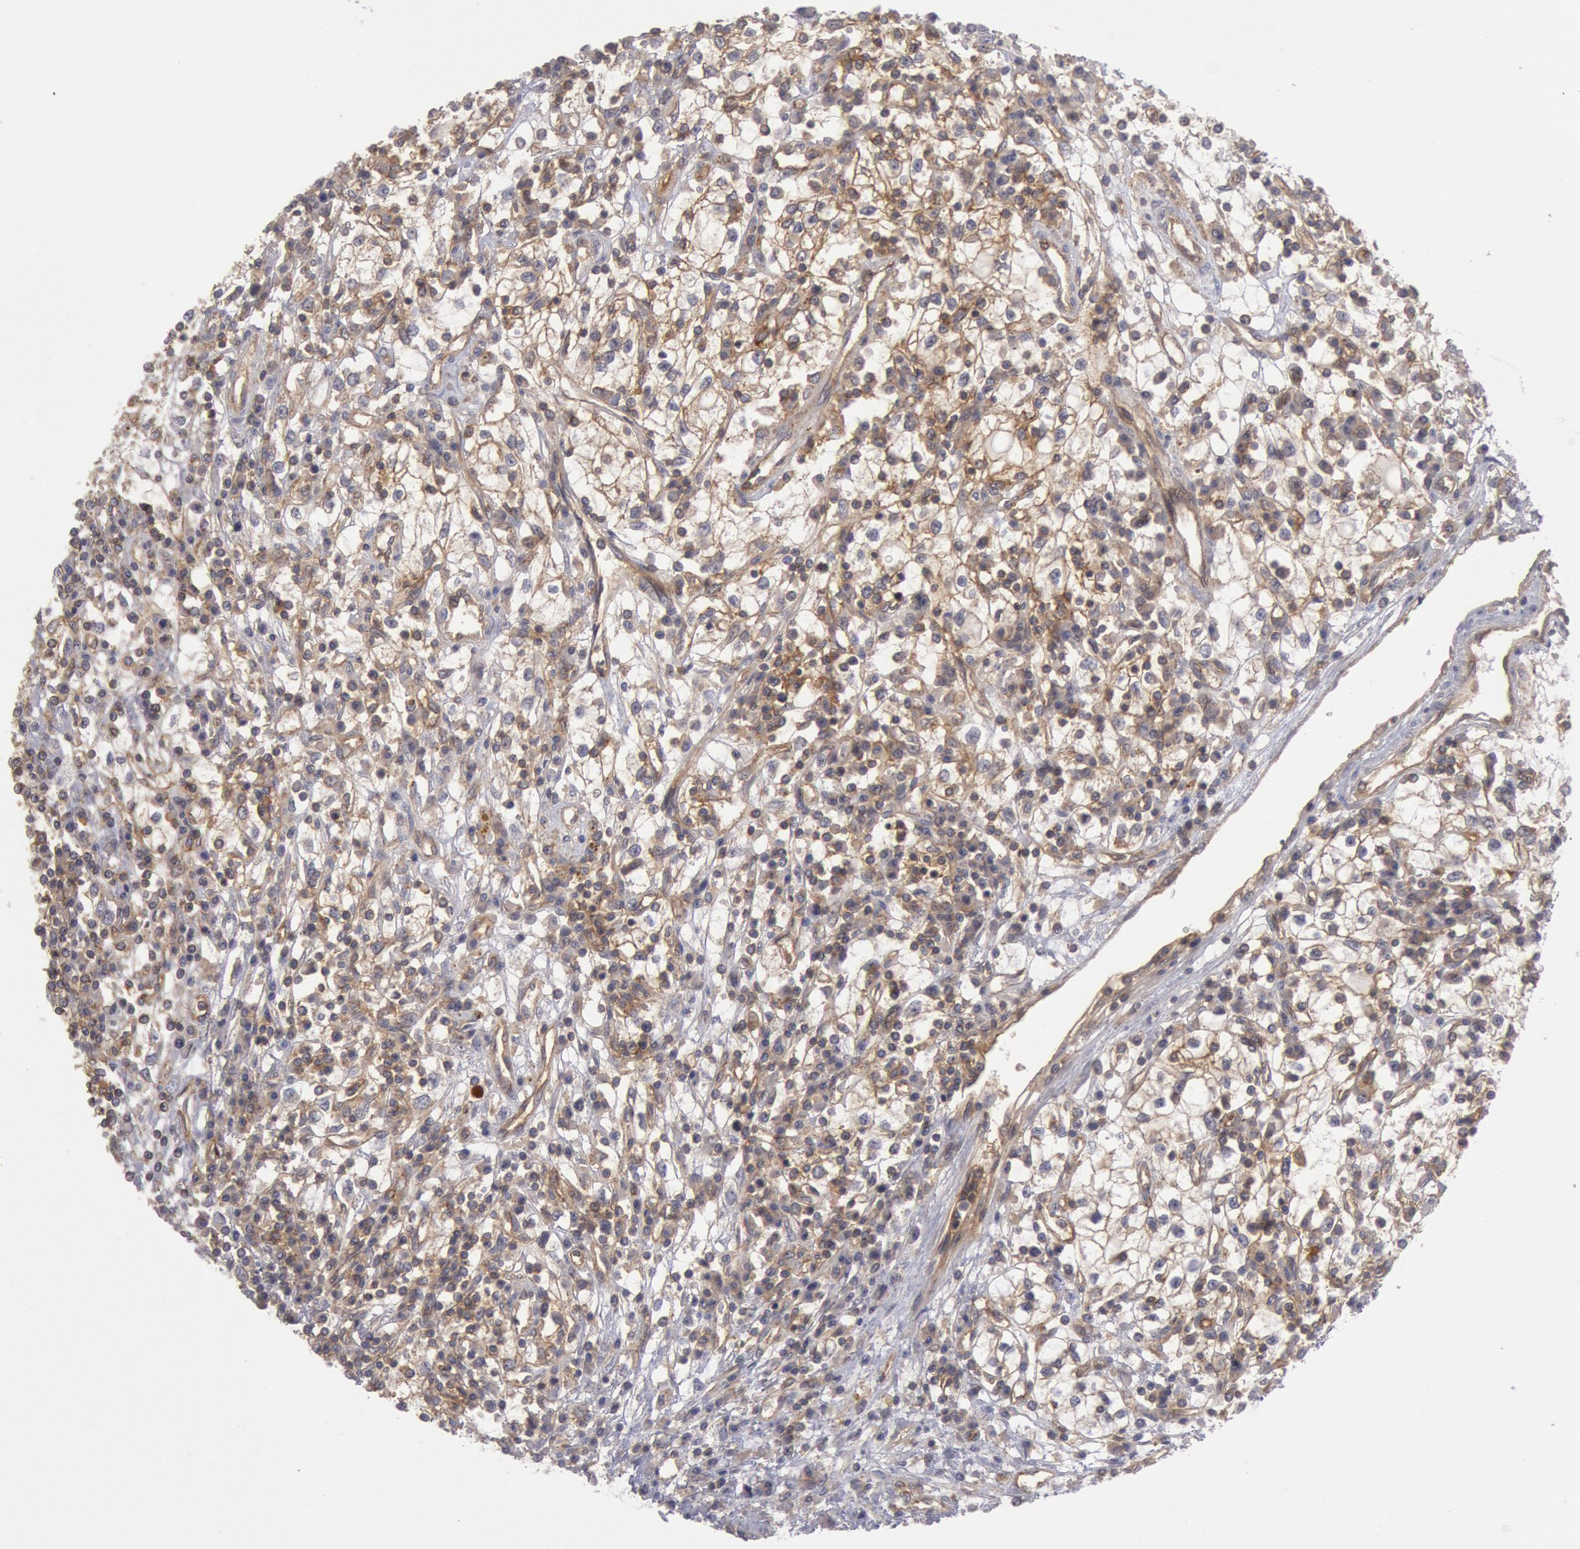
{"staining": {"intensity": "moderate", "quantity": "25%-75%", "location": "cytoplasmic/membranous"}, "tissue": "renal cancer", "cell_type": "Tumor cells", "image_type": "cancer", "snomed": [{"axis": "morphology", "description": "Adenocarcinoma, NOS"}, {"axis": "topography", "description": "Kidney"}], "caption": "Adenocarcinoma (renal) tissue reveals moderate cytoplasmic/membranous staining in about 25%-75% of tumor cells, visualized by immunohistochemistry. (DAB (3,3'-diaminobenzidine) IHC with brightfield microscopy, high magnification).", "gene": "STX4", "patient": {"sex": "male", "age": 82}}